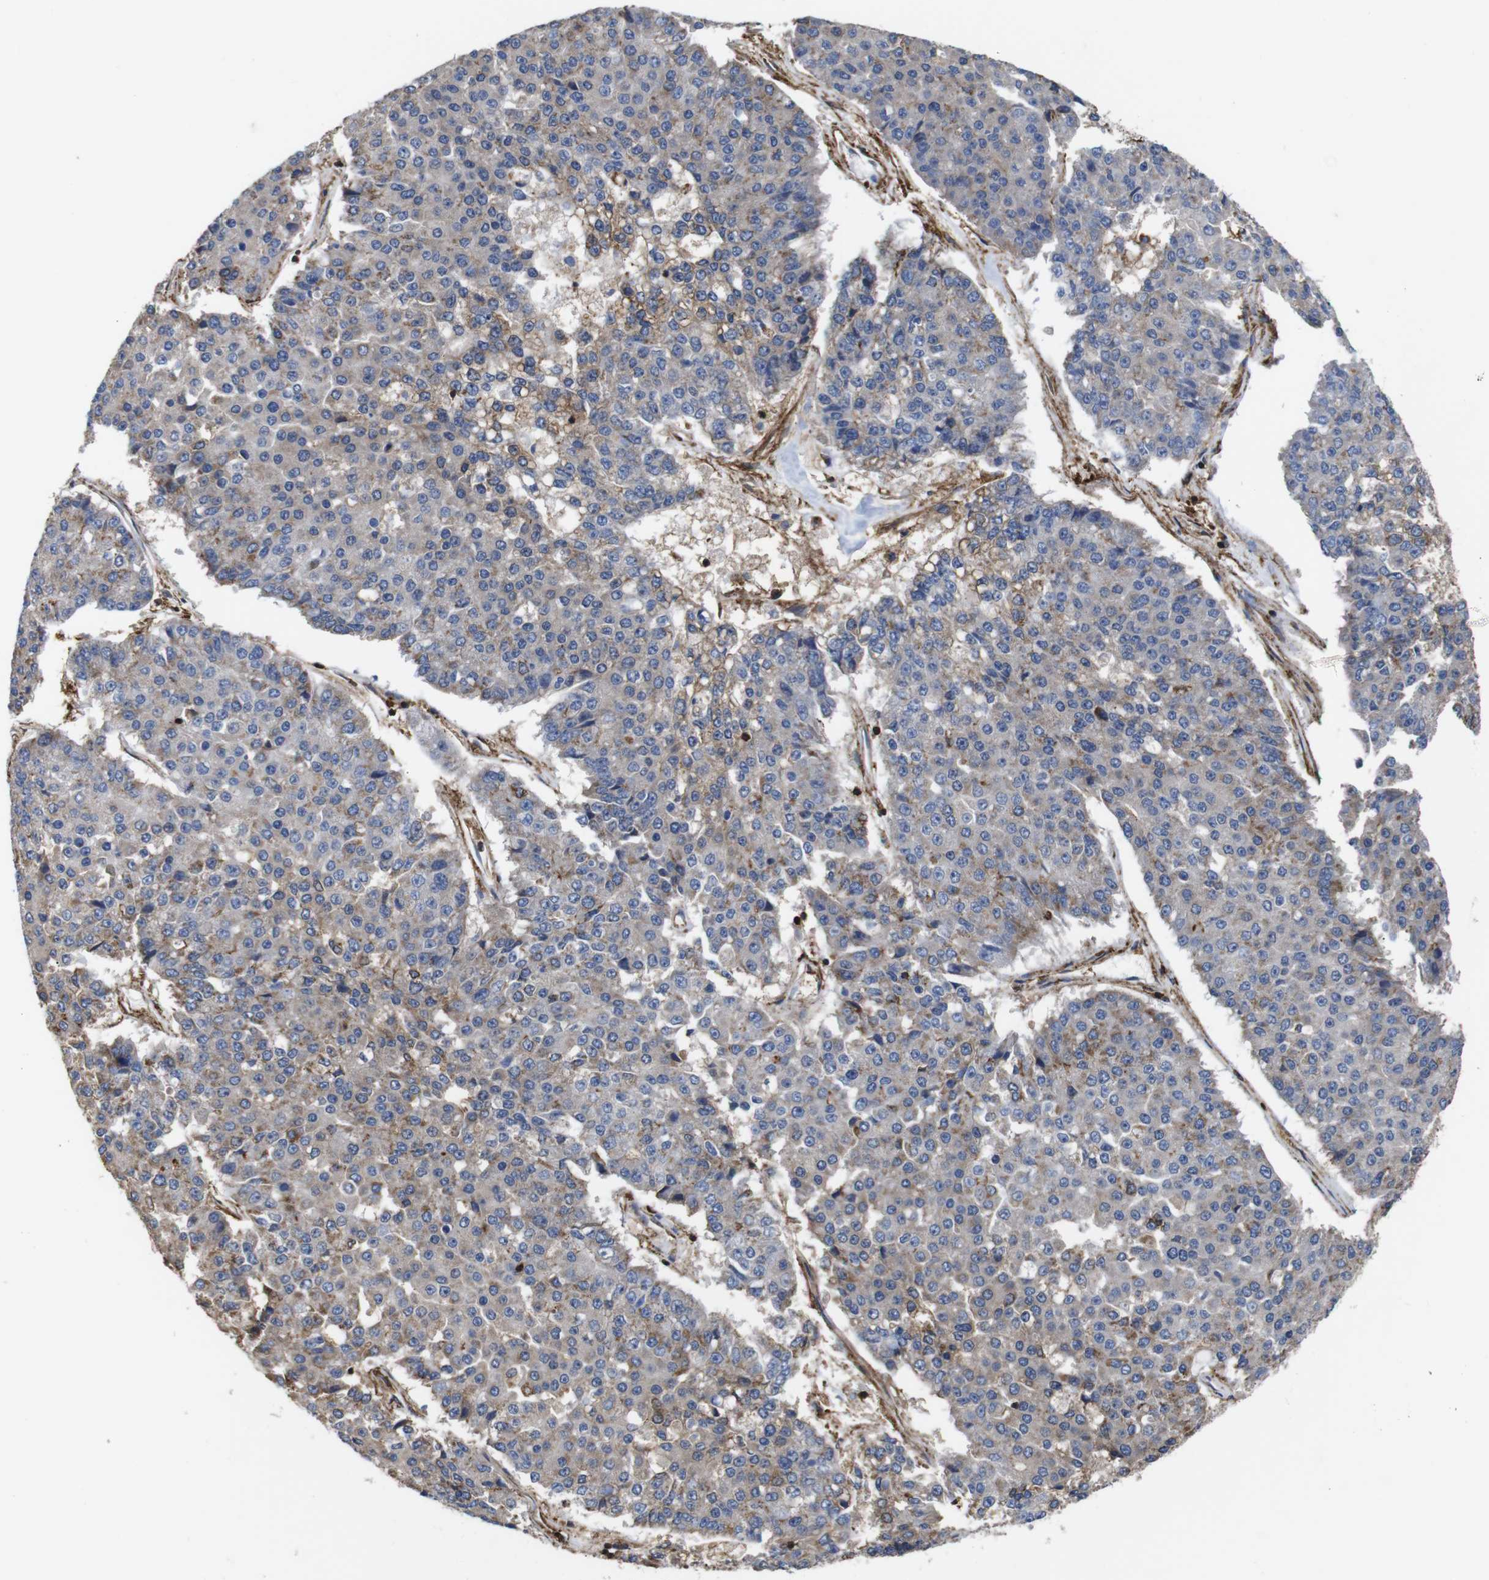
{"staining": {"intensity": "weak", "quantity": ">75%", "location": "cytoplasmic/membranous"}, "tissue": "pancreatic cancer", "cell_type": "Tumor cells", "image_type": "cancer", "snomed": [{"axis": "morphology", "description": "Adenocarcinoma, NOS"}, {"axis": "topography", "description": "Pancreas"}], "caption": "Immunohistochemical staining of human pancreatic adenocarcinoma shows low levels of weak cytoplasmic/membranous positivity in approximately >75% of tumor cells.", "gene": "PI4KA", "patient": {"sex": "male", "age": 50}}